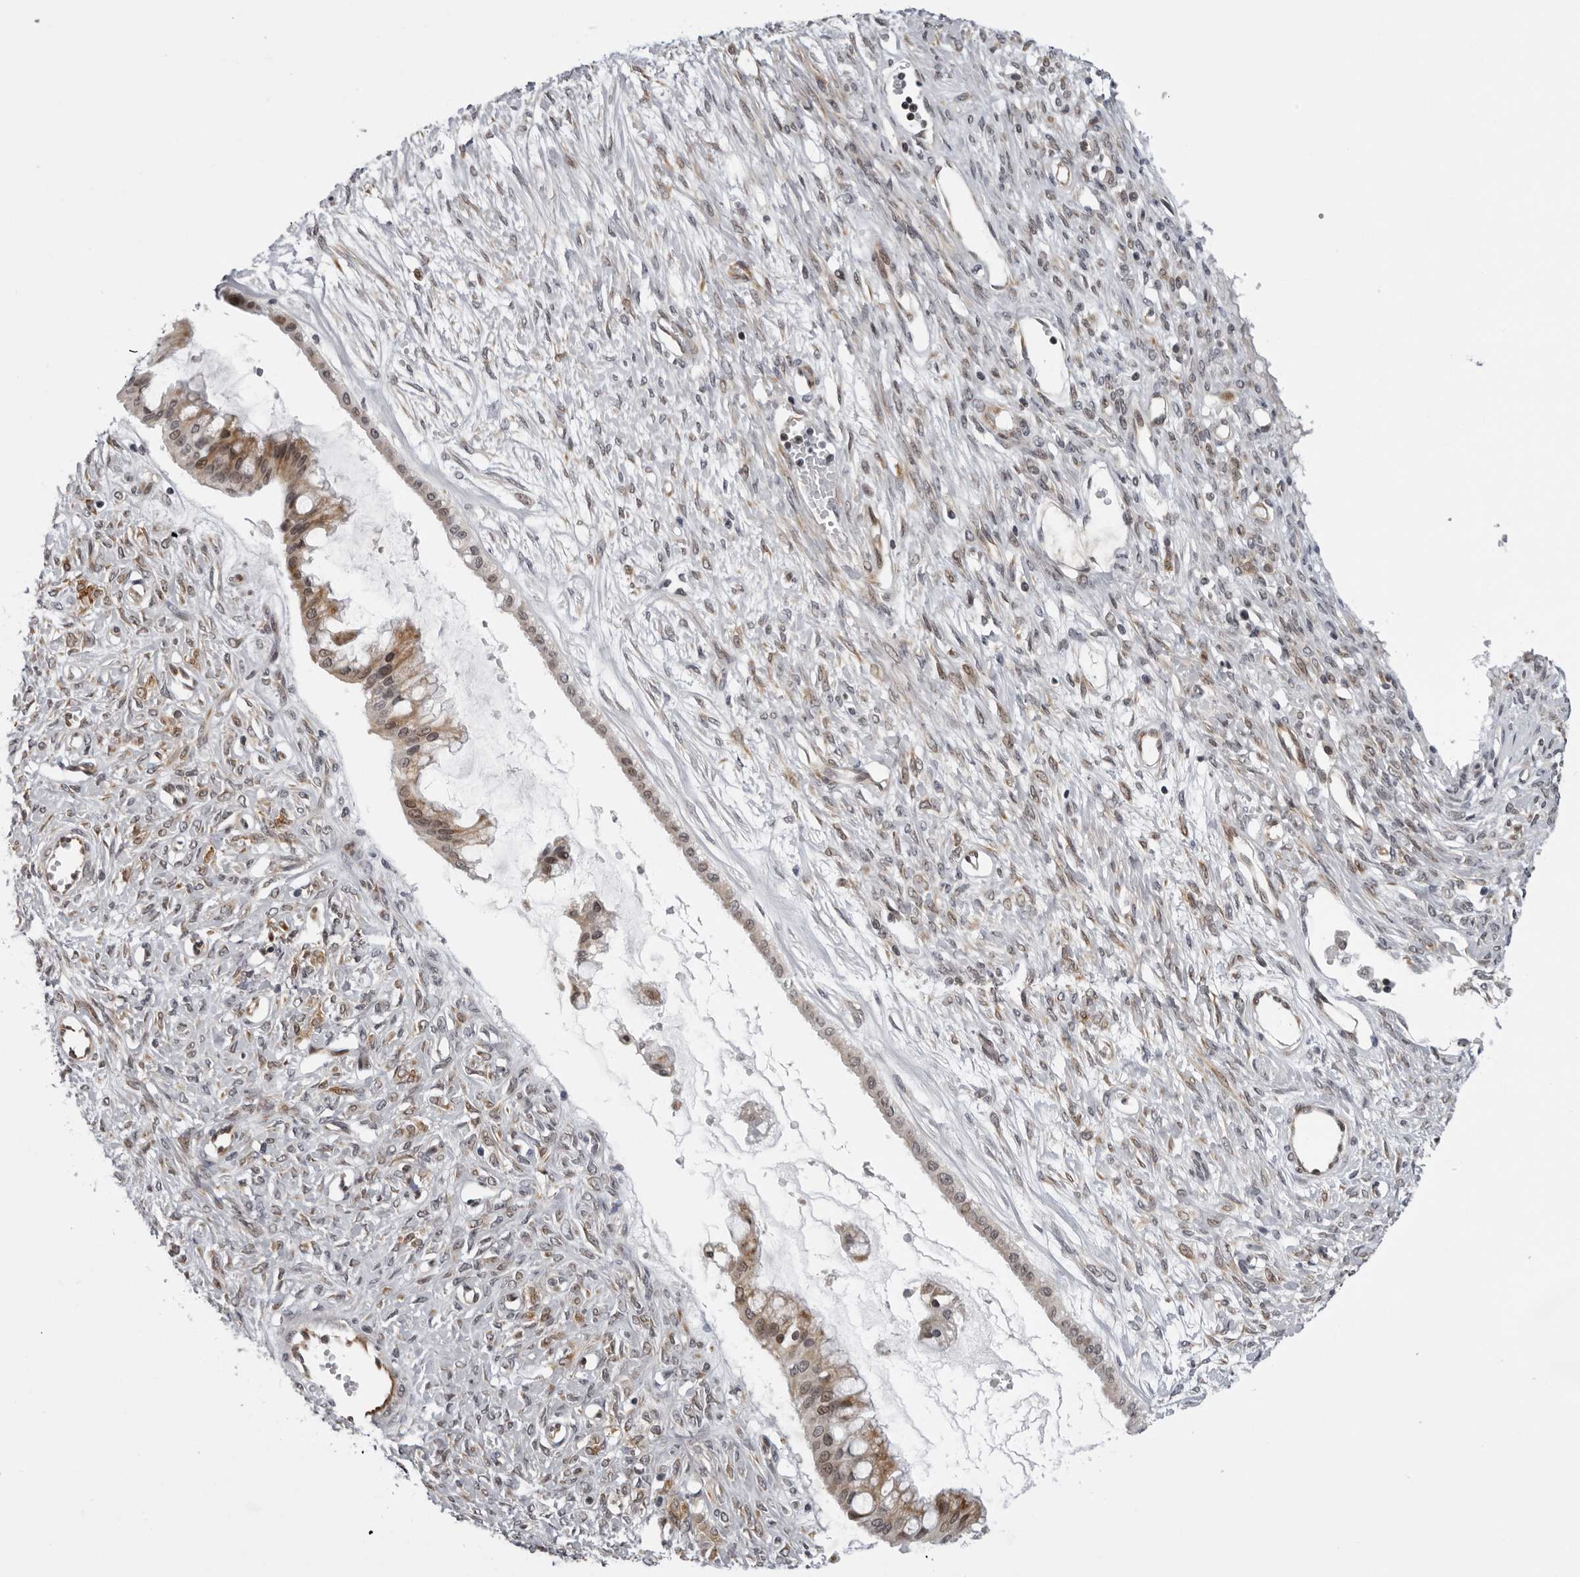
{"staining": {"intensity": "moderate", "quantity": "<25%", "location": "cytoplasmic/membranous"}, "tissue": "ovarian cancer", "cell_type": "Tumor cells", "image_type": "cancer", "snomed": [{"axis": "morphology", "description": "Cystadenocarcinoma, mucinous, NOS"}, {"axis": "topography", "description": "Ovary"}], "caption": "Protein expression analysis of ovarian mucinous cystadenocarcinoma shows moderate cytoplasmic/membranous expression in about <25% of tumor cells.", "gene": "GCSAML", "patient": {"sex": "female", "age": 73}}